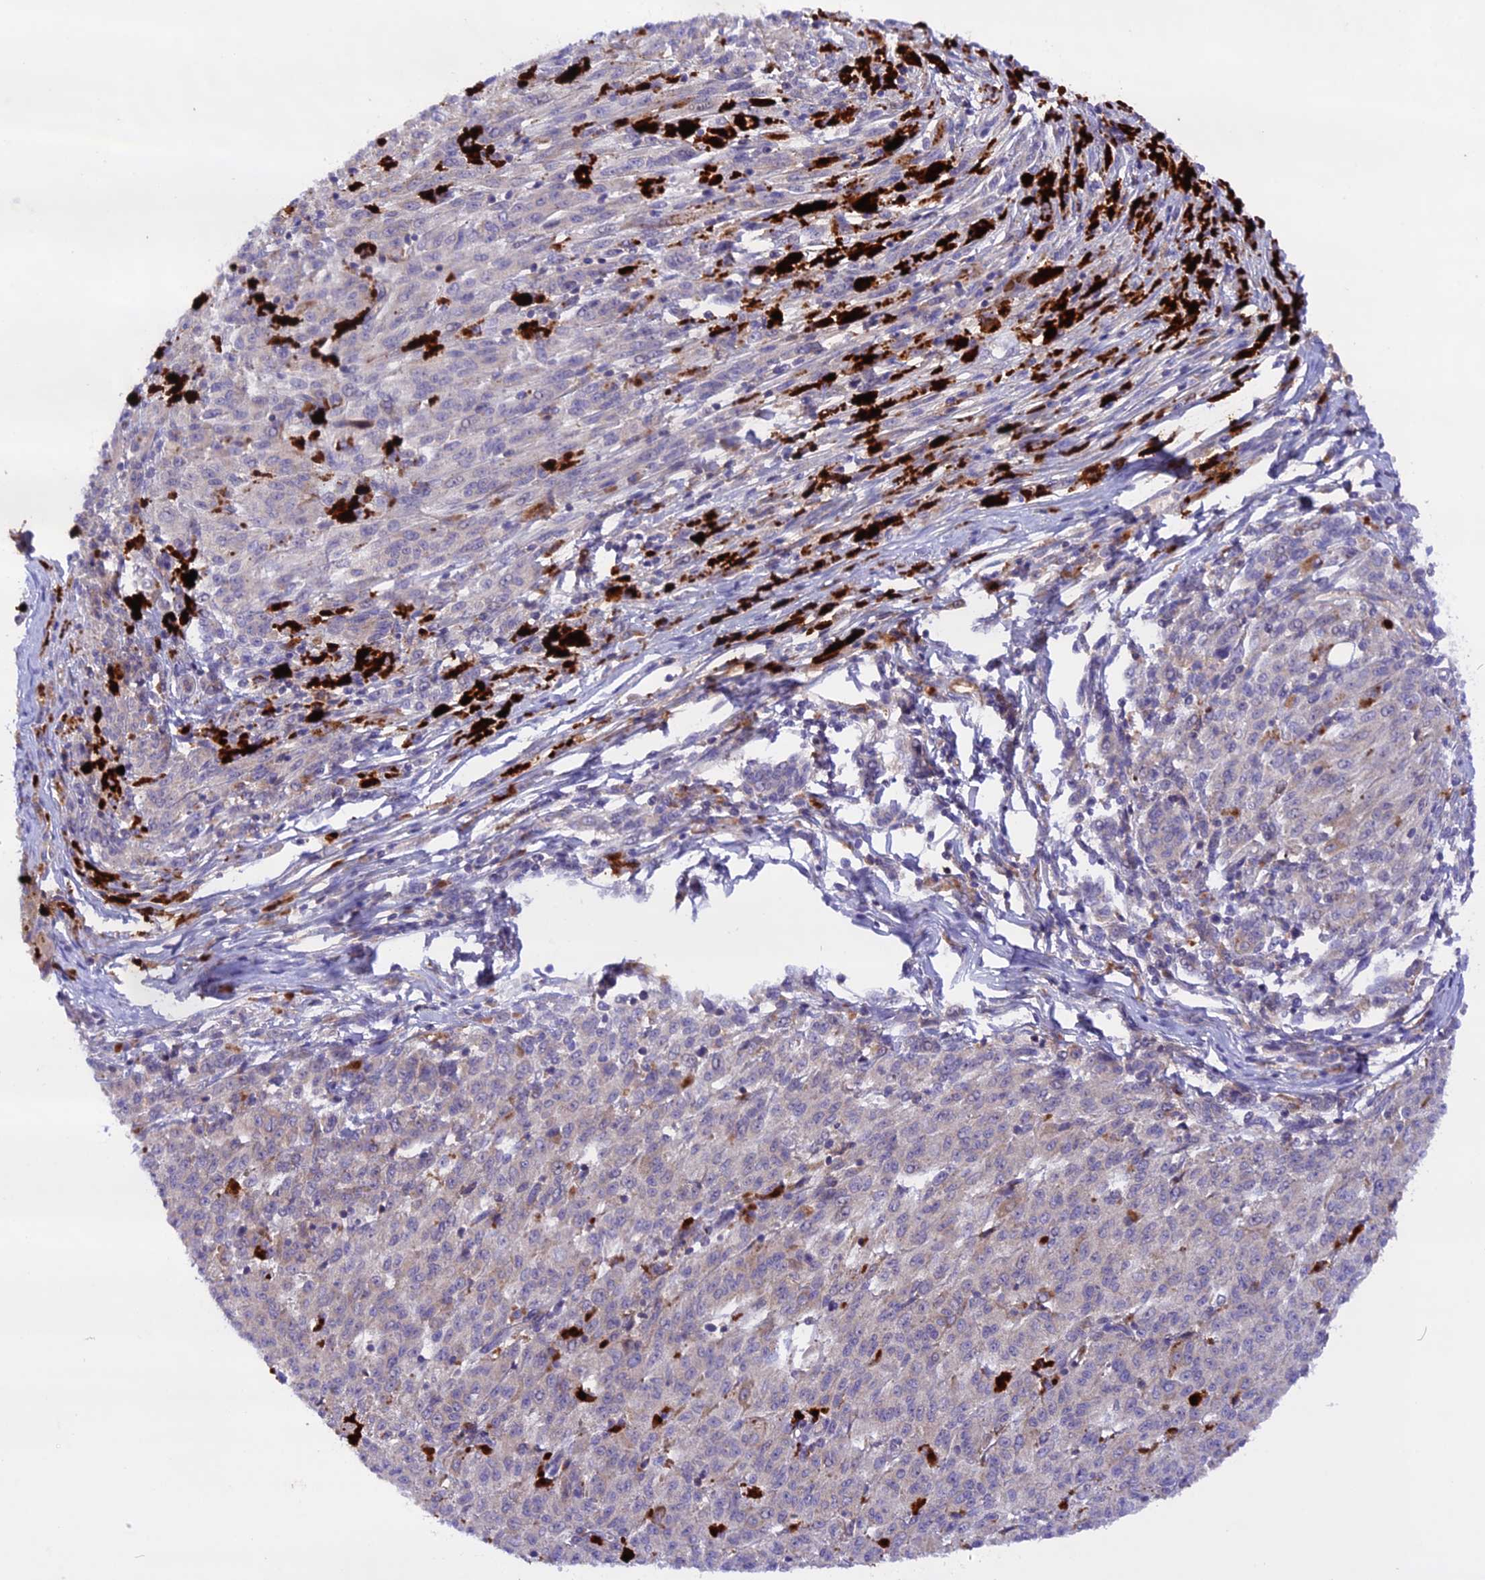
{"staining": {"intensity": "weak", "quantity": "25%-75%", "location": "cytoplasmic/membranous"}, "tissue": "melanoma", "cell_type": "Tumor cells", "image_type": "cancer", "snomed": [{"axis": "morphology", "description": "Malignant melanoma, NOS"}, {"axis": "topography", "description": "Skin"}], "caption": "Immunohistochemical staining of human melanoma exhibits low levels of weak cytoplasmic/membranous positivity in about 25%-75% of tumor cells.", "gene": "MARK4", "patient": {"sex": "female", "age": 52}}